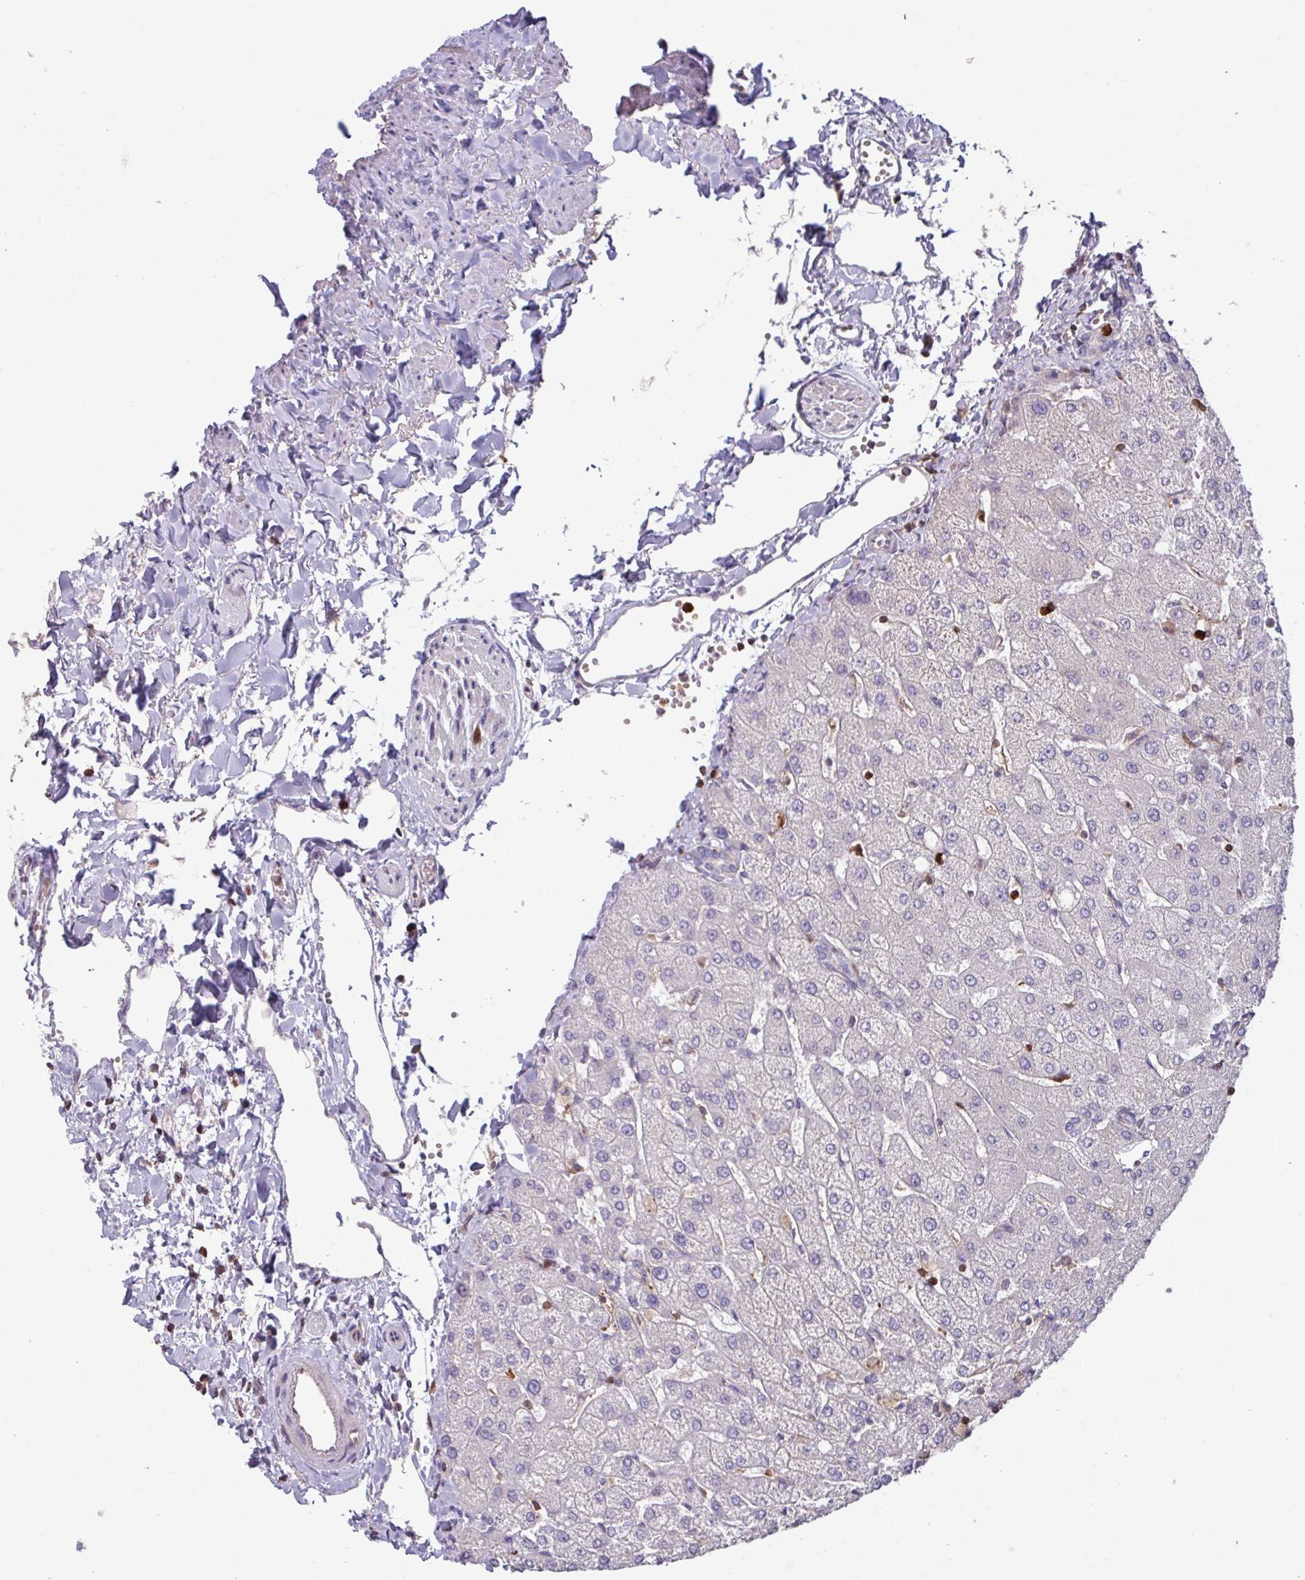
{"staining": {"intensity": "negative", "quantity": "none", "location": "none"}, "tissue": "liver", "cell_type": "Cholangiocytes", "image_type": "normal", "snomed": [{"axis": "morphology", "description": "Normal tissue, NOS"}, {"axis": "topography", "description": "Liver"}], "caption": "High magnification brightfield microscopy of unremarkable liver stained with DAB (3,3'-diaminobenzidine) (brown) and counterstained with hematoxylin (blue): cholangiocytes show no significant expression. The staining is performed using DAB brown chromogen with nuclei counter-stained in using hematoxylin.", "gene": "SEC61G", "patient": {"sex": "female", "age": 54}}